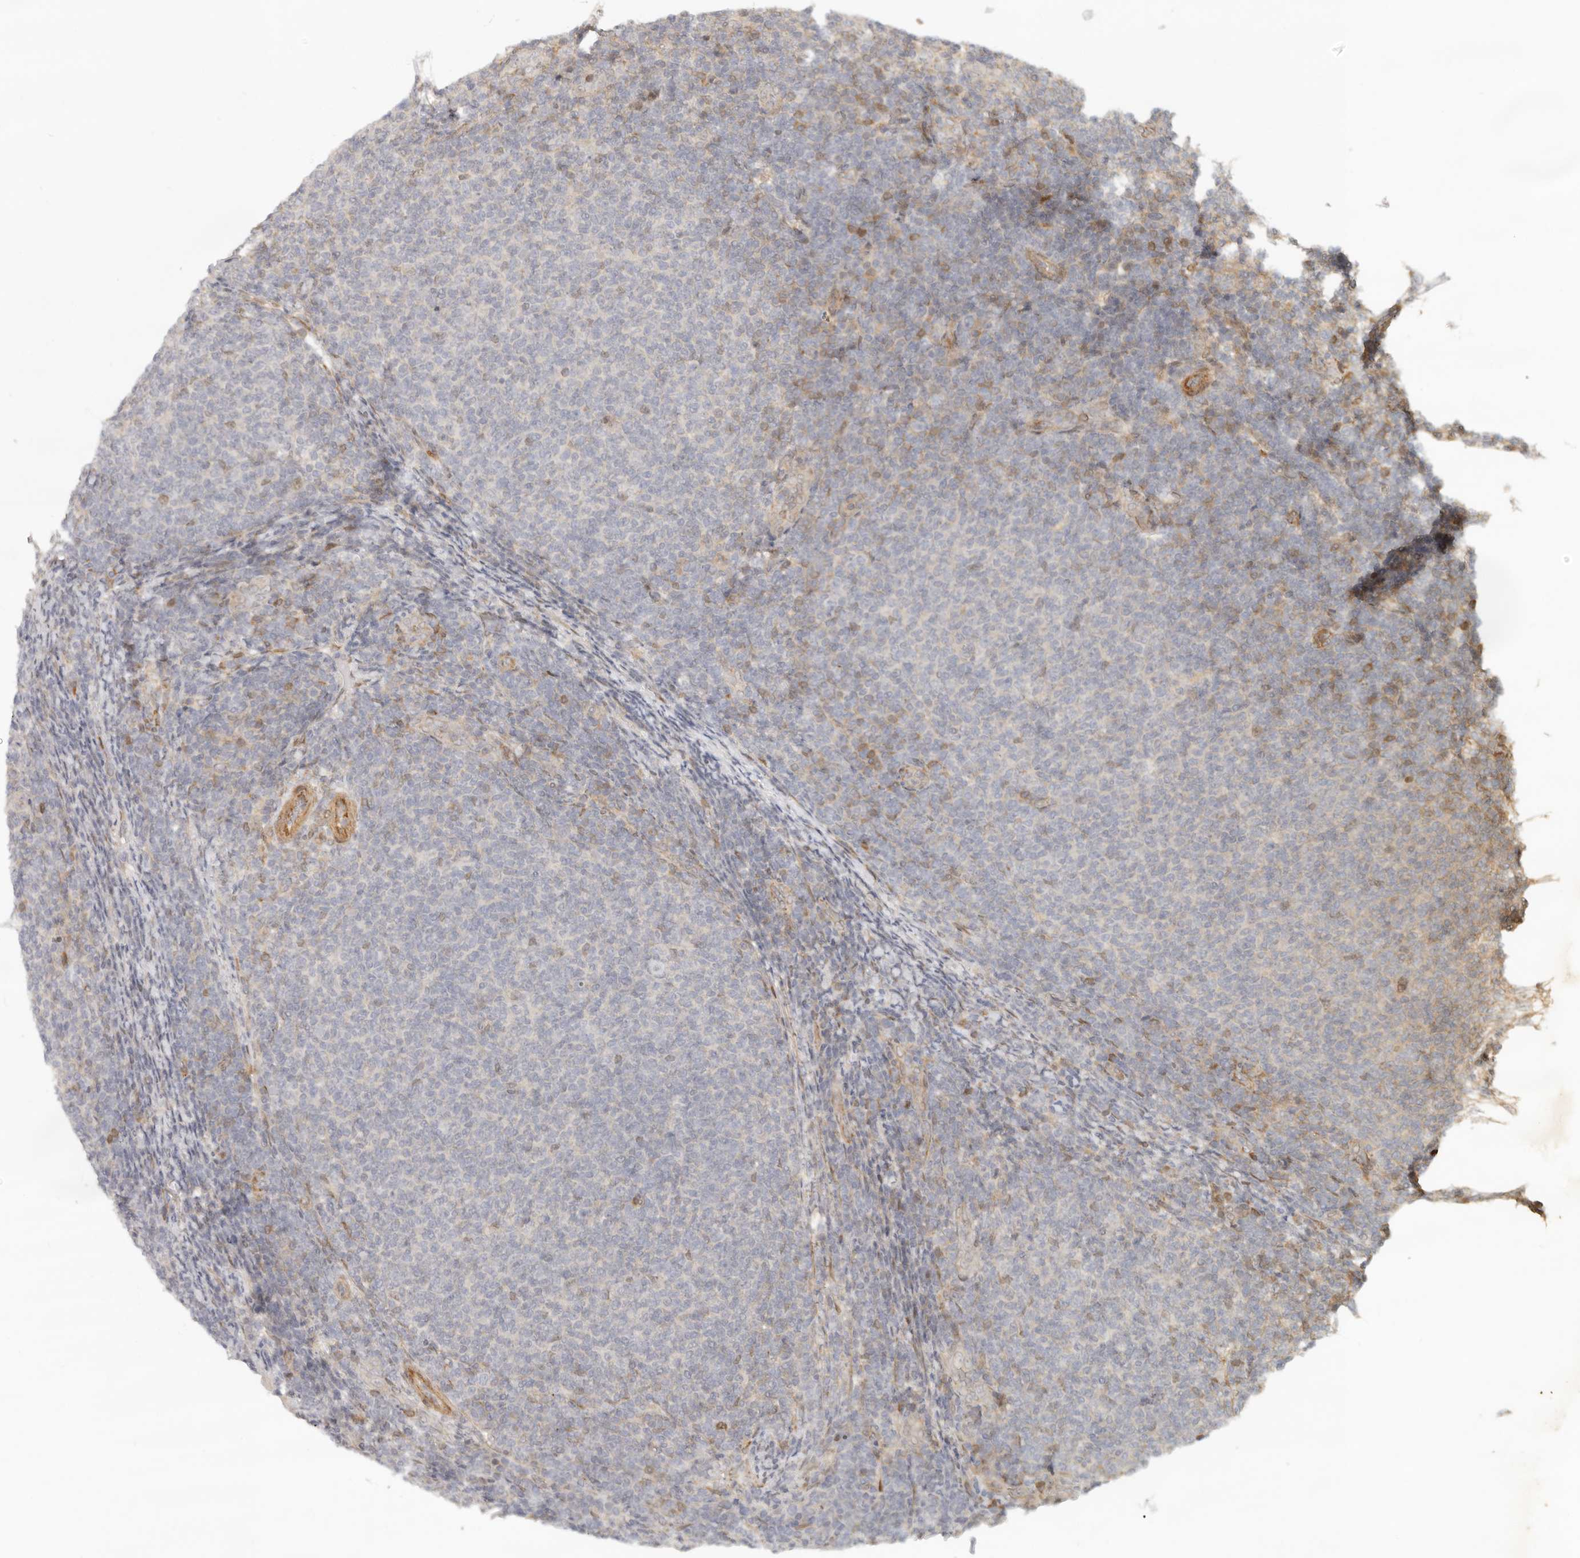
{"staining": {"intensity": "negative", "quantity": "none", "location": "none"}, "tissue": "lymphoma", "cell_type": "Tumor cells", "image_type": "cancer", "snomed": [{"axis": "morphology", "description": "Malignant lymphoma, non-Hodgkin's type, Low grade"}, {"axis": "topography", "description": "Lymph node"}], "caption": "Micrograph shows no significant protein staining in tumor cells of malignant lymphoma, non-Hodgkin's type (low-grade).", "gene": "AHDC1", "patient": {"sex": "male", "age": 66}}